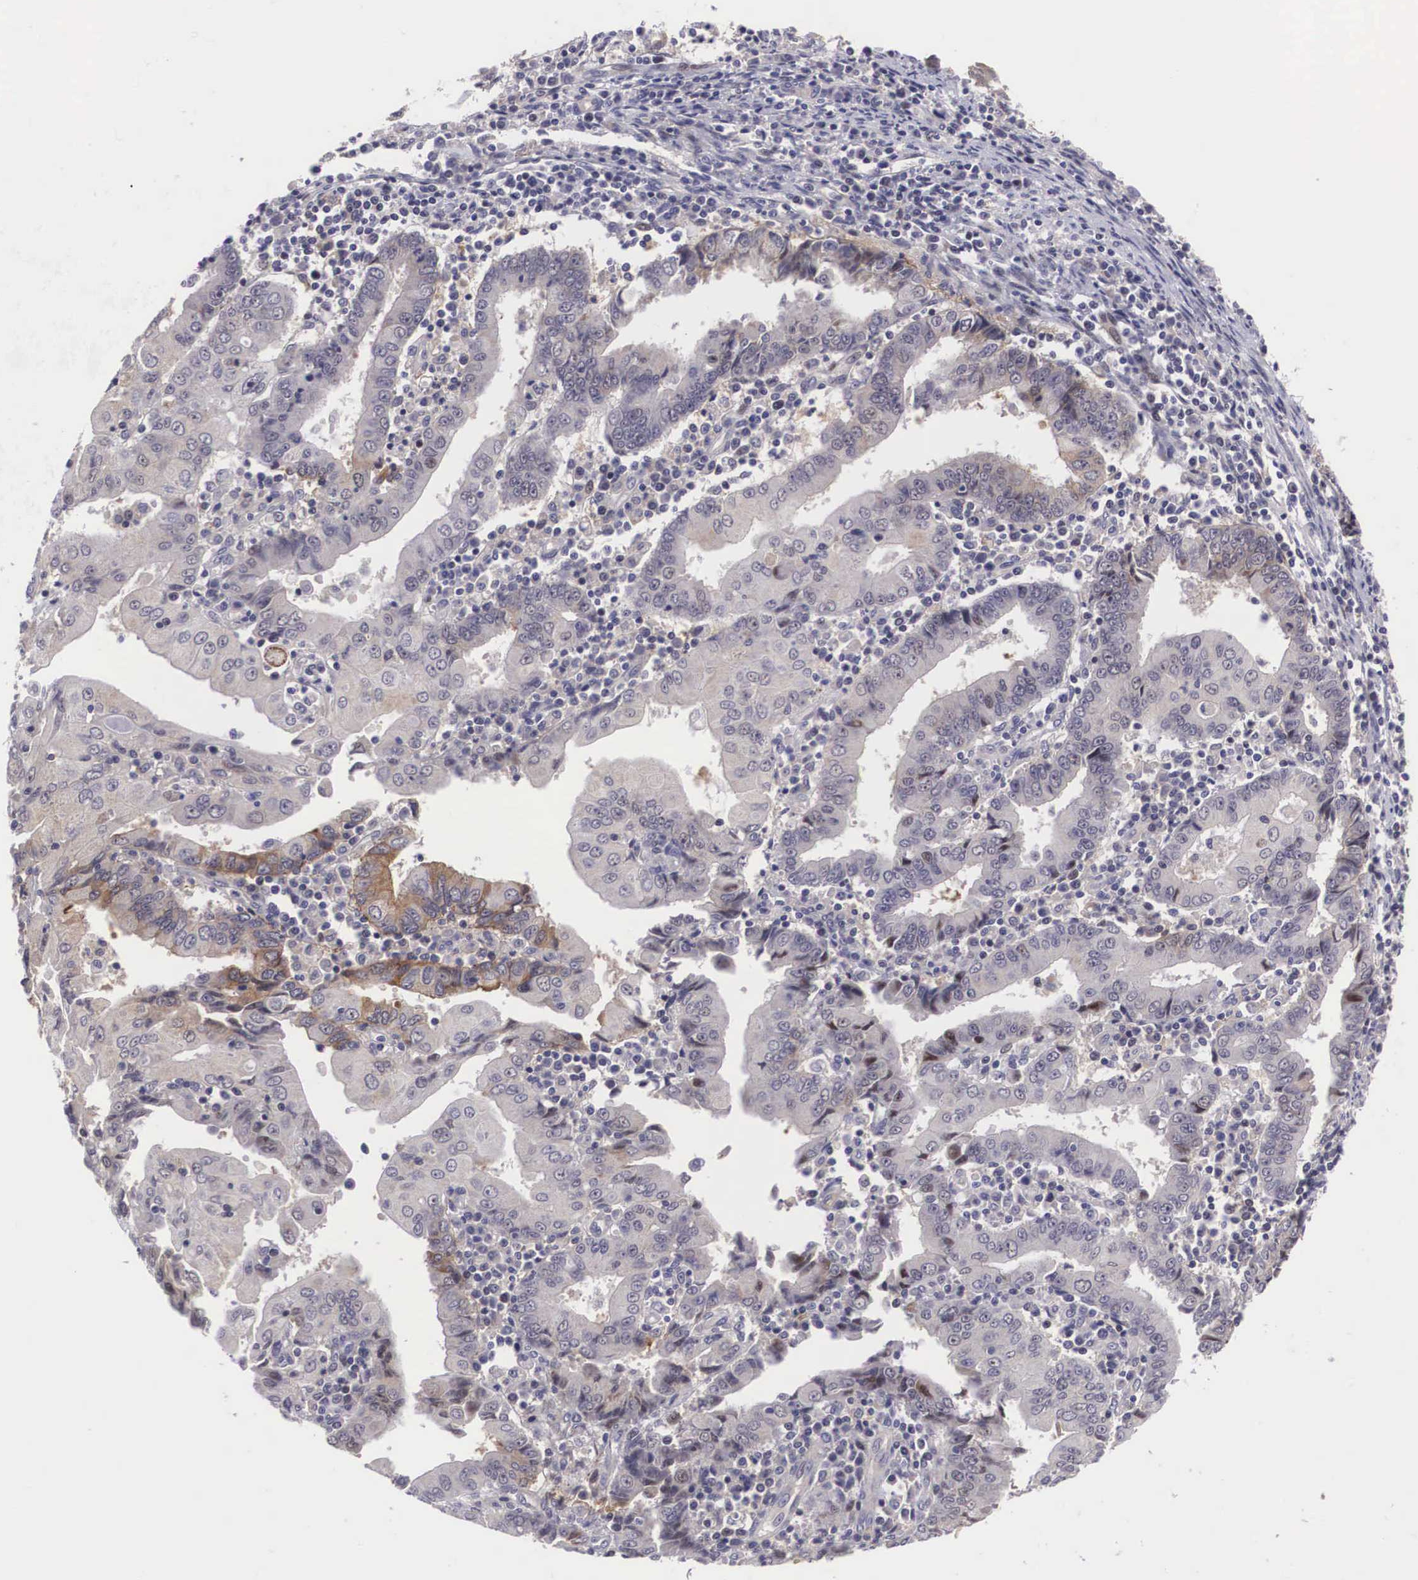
{"staining": {"intensity": "moderate", "quantity": "<25%", "location": "cytoplasmic/membranous,nuclear"}, "tissue": "endometrial cancer", "cell_type": "Tumor cells", "image_type": "cancer", "snomed": [{"axis": "morphology", "description": "Adenocarcinoma, NOS"}, {"axis": "topography", "description": "Endometrium"}], "caption": "A low amount of moderate cytoplasmic/membranous and nuclear expression is identified in approximately <25% of tumor cells in endometrial cancer (adenocarcinoma) tissue.", "gene": "EMID1", "patient": {"sex": "female", "age": 75}}